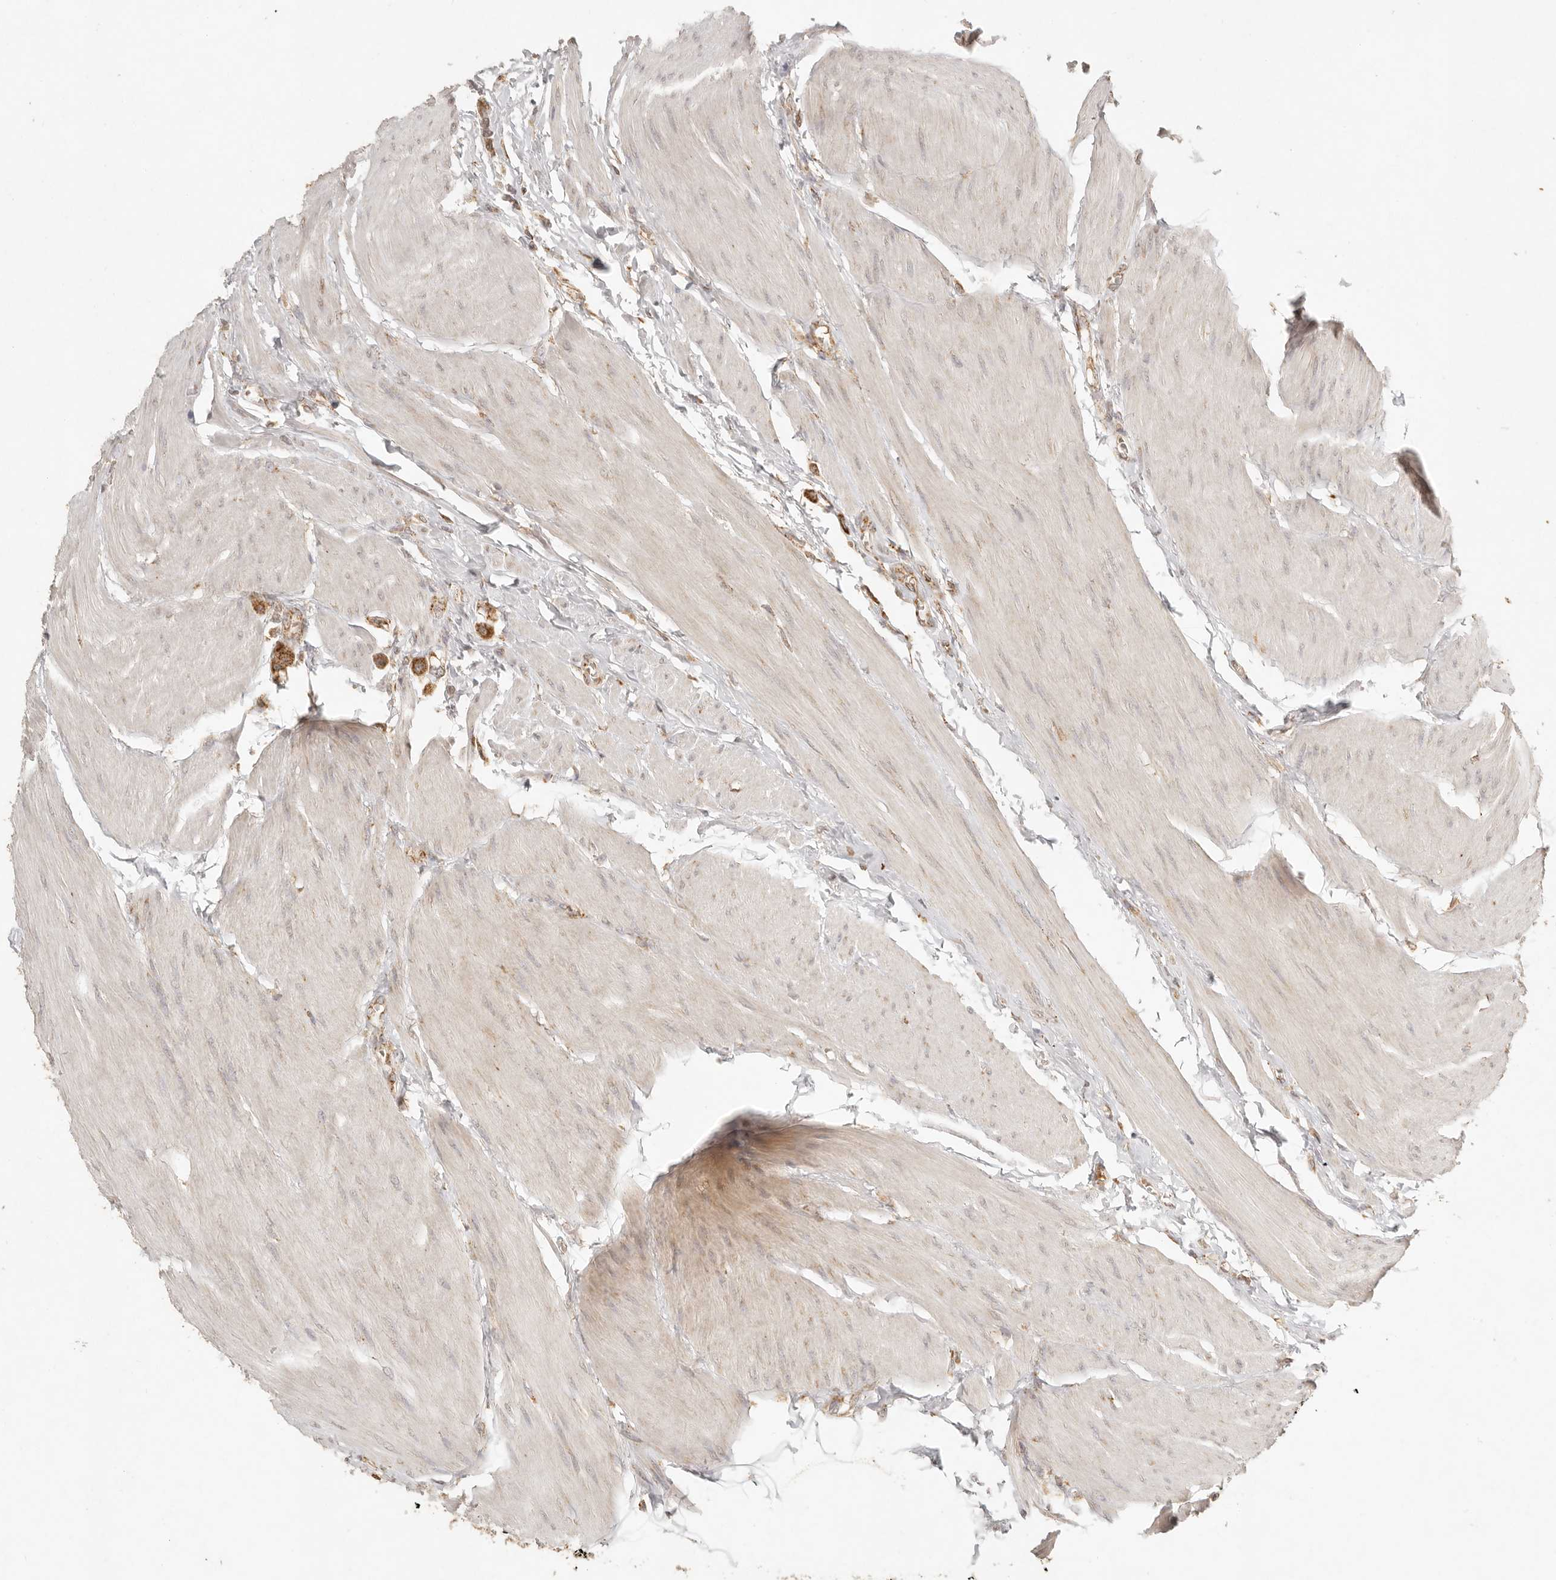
{"staining": {"intensity": "strong", "quantity": ">75%", "location": "cytoplasmic/membranous"}, "tissue": "urothelial cancer", "cell_type": "Tumor cells", "image_type": "cancer", "snomed": [{"axis": "morphology", "description": "Urothelial carcinoma, High grade"}, {"axis": "topography", "description": "Urinary bladder"}], "caption": "A photomicrograph showing strong cytoplasmic/membranous positivity in about >75% of tumor cells in urothelial carcinoma (high-grade), as visualized by brown immunohistochemical staining.", "gene": "MRPL55", "patient": {"sex": "male", "age": 50}}